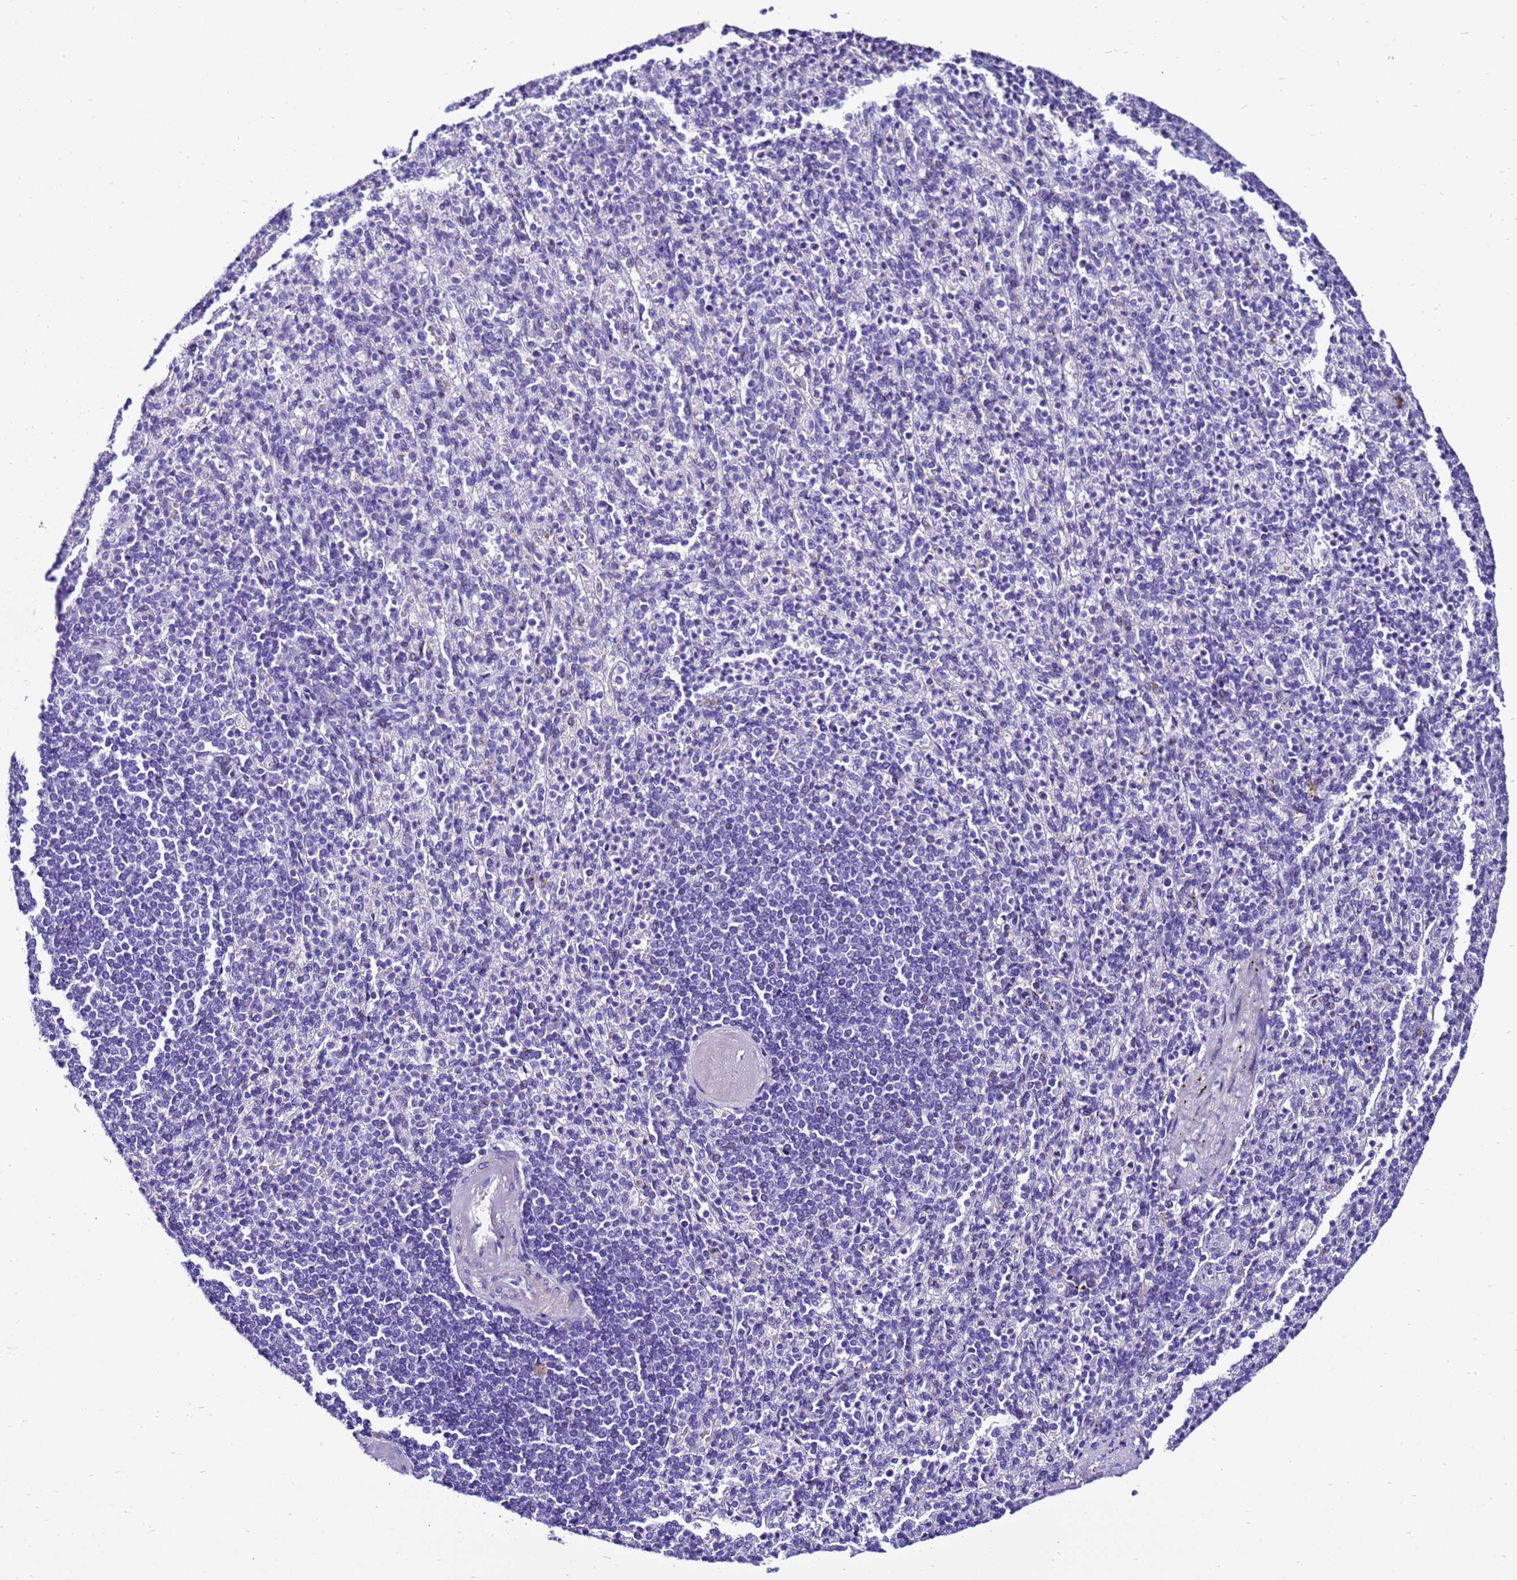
{"staining": {"intensity": "negative", "quantity": "none", "location": "none"}, "tissue": "spleen", "cell_type": "Cells in red pulp", "image_type": "normal", "snomed": [{"axis": "morphology", "description": "Normal tissue, NOS"}, {"axis": "topography", "description": "Spleen"}], "caption": "Cells in red pulp are negative for protein expression in benign human spleen. Nuclei are stained in blue.", "gene": "ZNF417", "patient": {"sex": "female", "age": 74}}